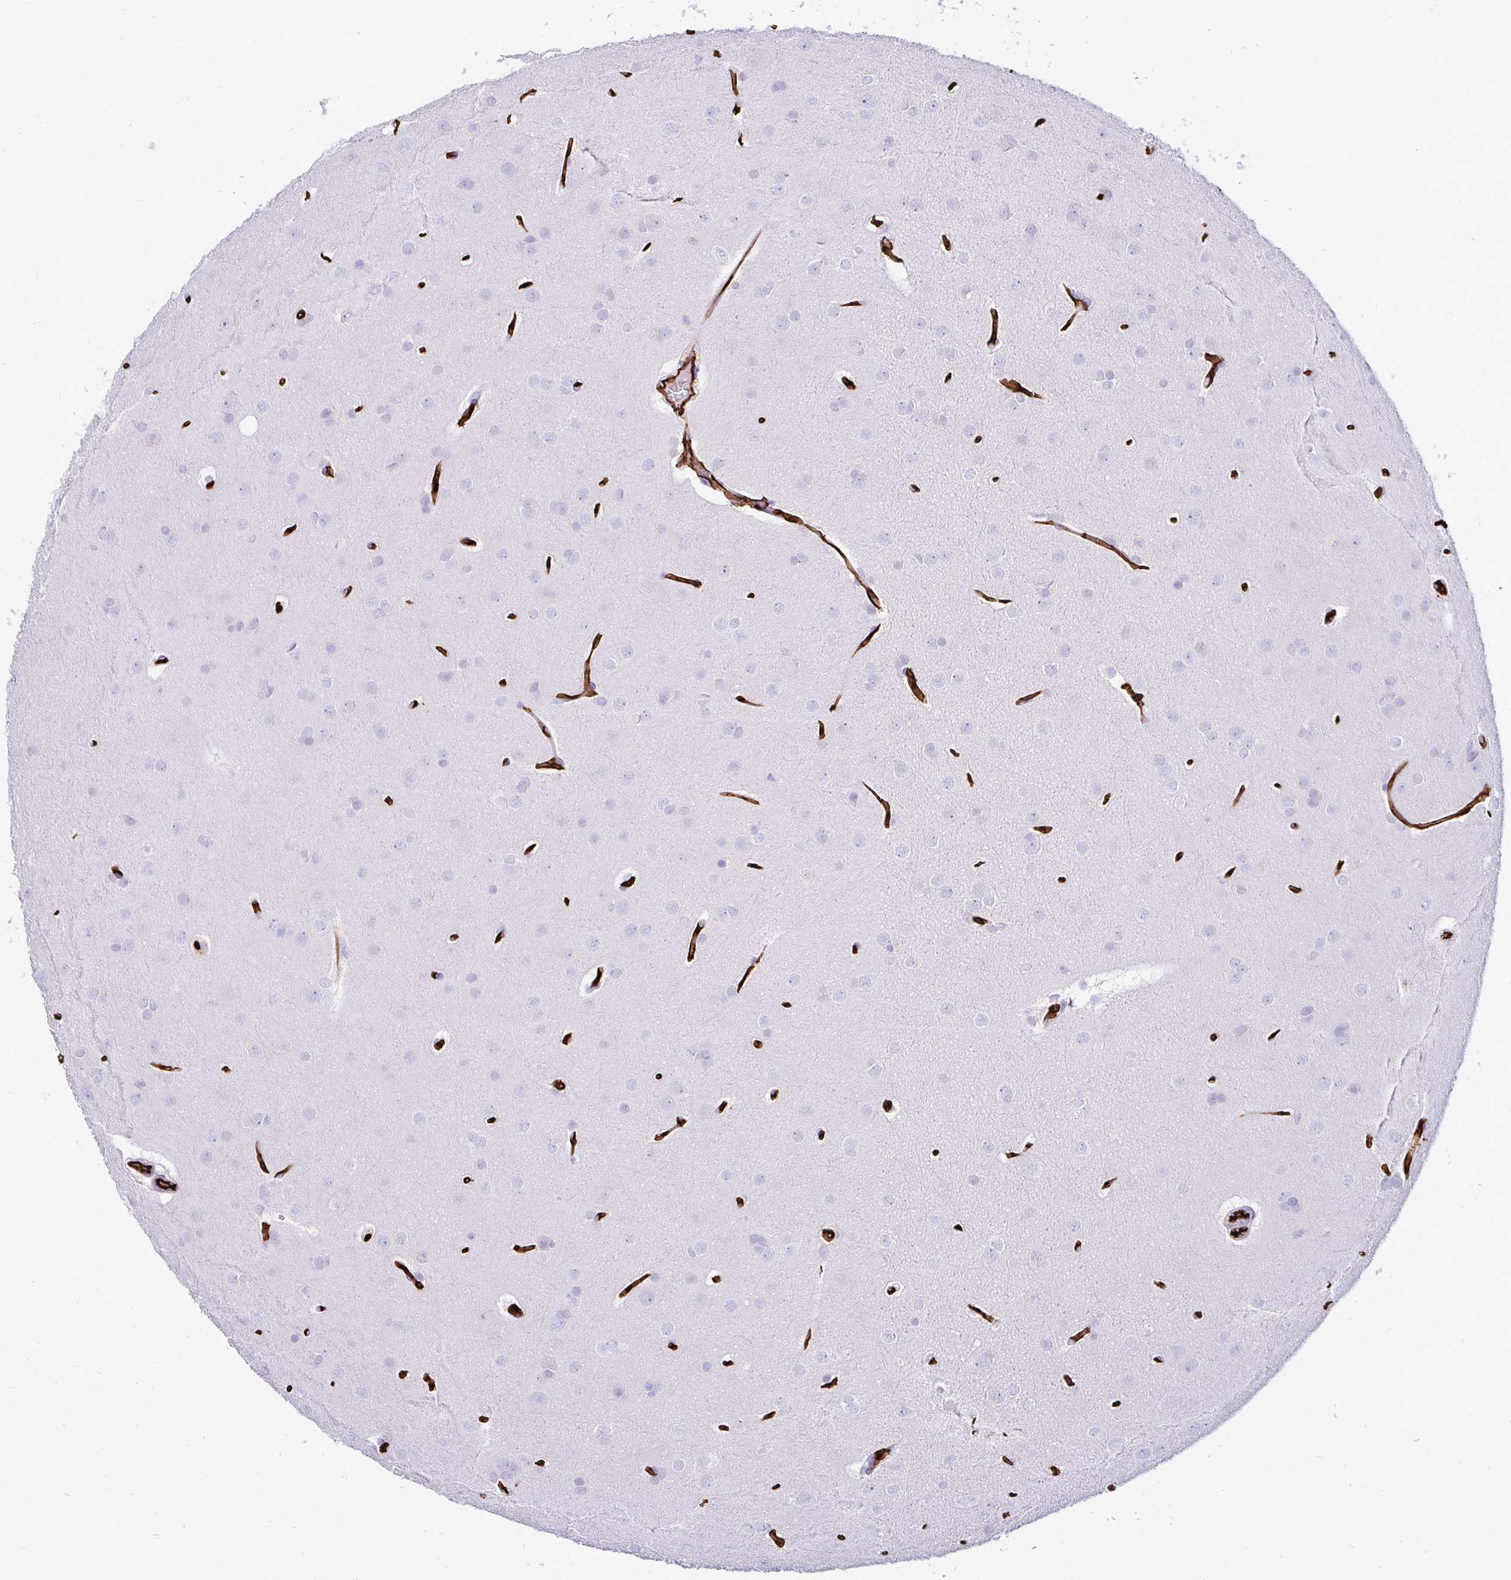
{"staining": {"intensity": "negative", "quantity": "none", "location": "none"}, "tissue": "glioma", "cell_type": "Tumor cells", "image_type": "cancer", "snomed": [{"axis": "morphology", "description": "Glioma, malignant, Low grade"}, {"axis": "topography", "description": "Brain"}], "caption": "DAB immunohistochemical staining of human malignant glioma (low-grade) displays no significant positivity in tumor cells. The staining is performed using DAB brown chromogen with nuclei counter-stained in using hematoxylin.", "gene": "ABCG2", "patient": {"sex": "female", "age": 32}}